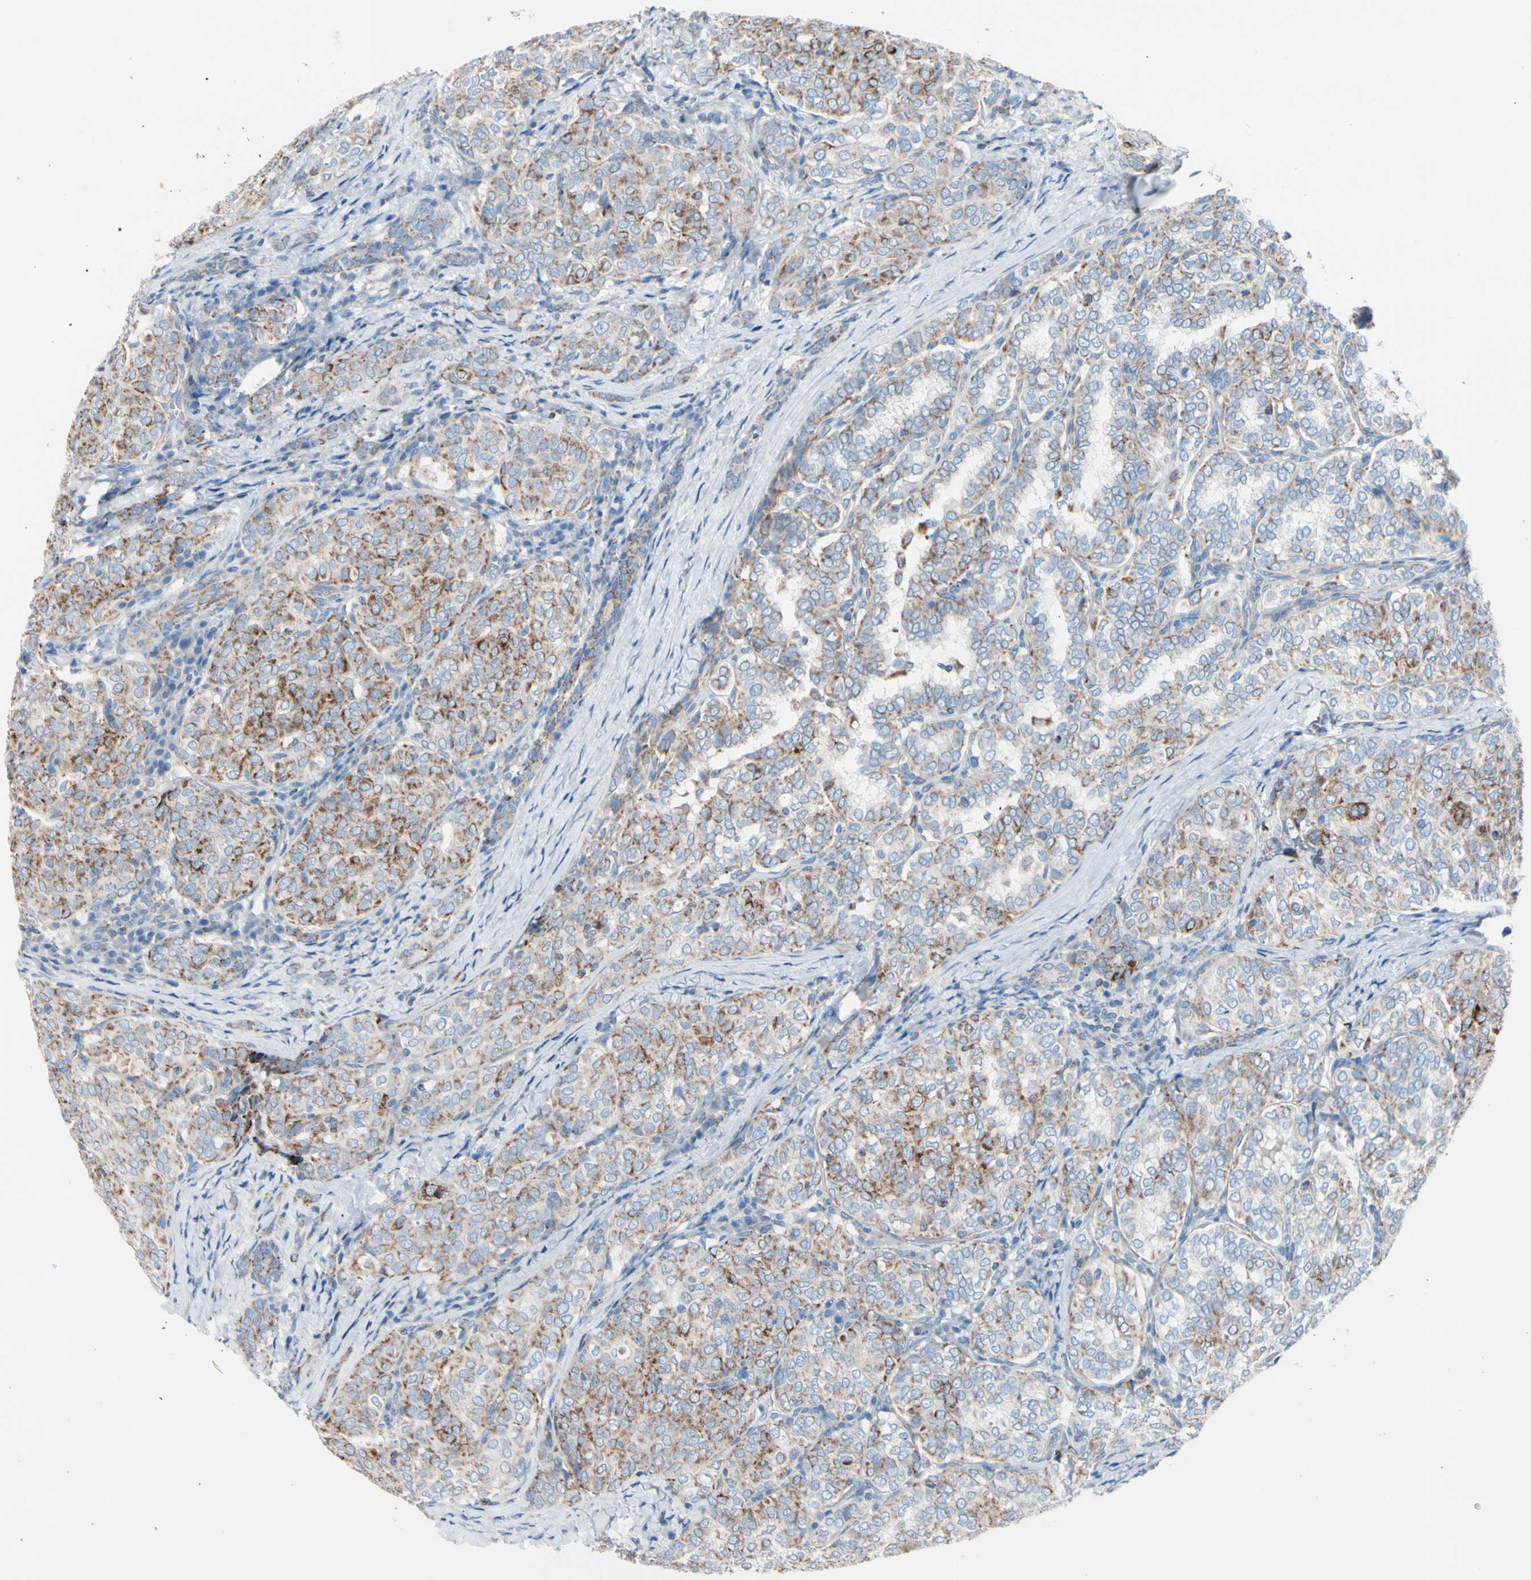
{"staining": {"intensity": "strong", "quantity": "25%-75%", "location": "cytoplasmic/membranous"}, "tissue": "thyroid cancer", "cell_type": "Tumor cells", "image_type": "cancer", "snomed": [{"axis": "morphology", "description": "Normal tissue, NOS"}, {"axis": "morphology", "description": "Papillary adenocarcinoma, NOS"}, {"axis": "topography", "description": "Thyroid gland"}], "caption": "Thyroid papillary adenocarcinoma stained with a protein marker displays strong staining in tumor cells.", "gene": "HK1", "patient": {"sex": "female", "age": 30}}